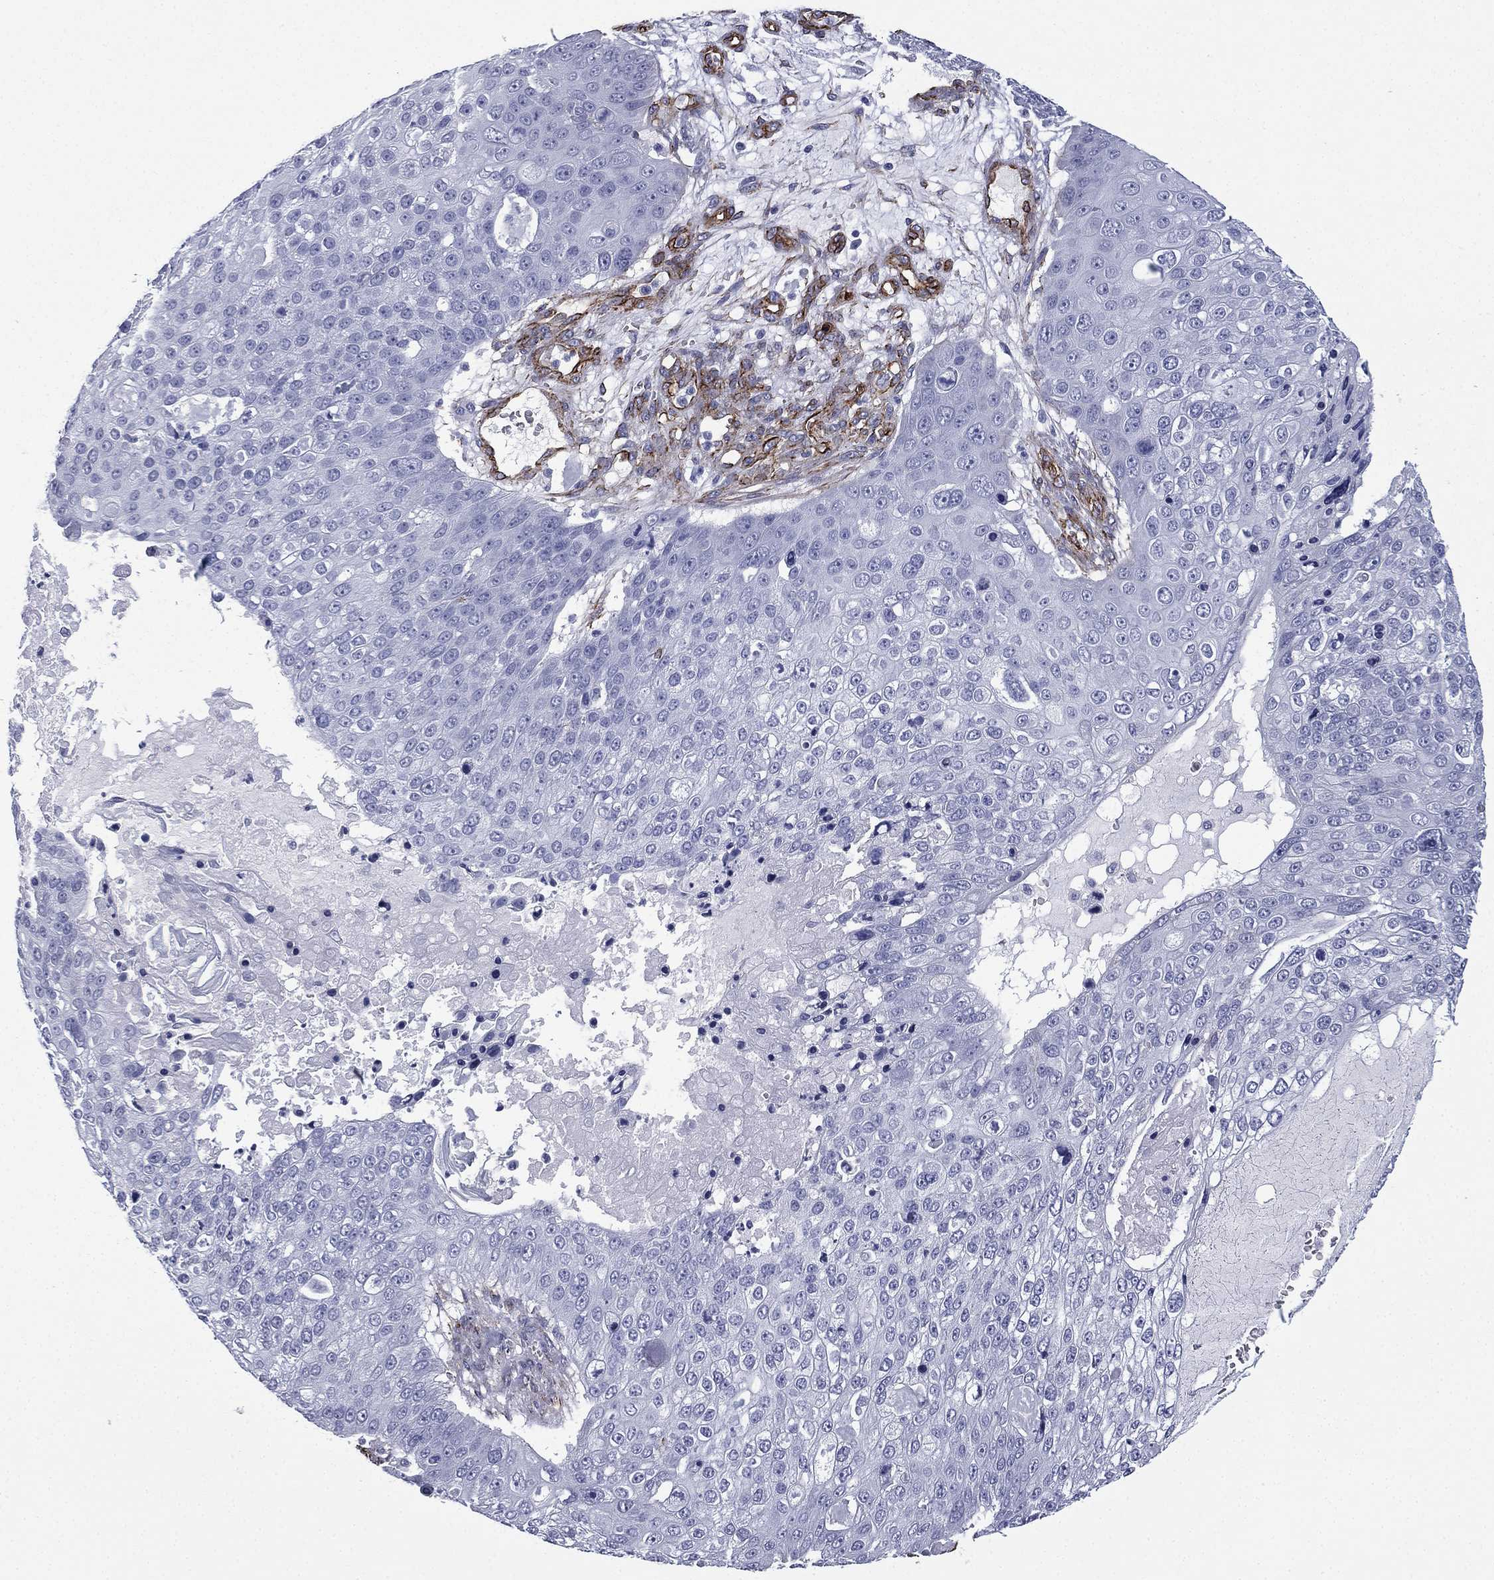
{"staining": {"intensity": "negative", "quantity": "none", "location": "none"}, "tissue": "skin cancer", "cell_type": "Tumor cells", "image_type": "cancer", "snomed": [{"axis": "morphology", "description": "Squamous cell carcinoma, NOS"}, {"axis": "topography", "description": "Skin"}], "caption": "Skin cancer (squamous cell carcinoma) was stained to show a protein in brown. There is no significant expression in tumor cells.", "gene": "CAVIN3", "patient": {"sex": "male", "age": 71}}